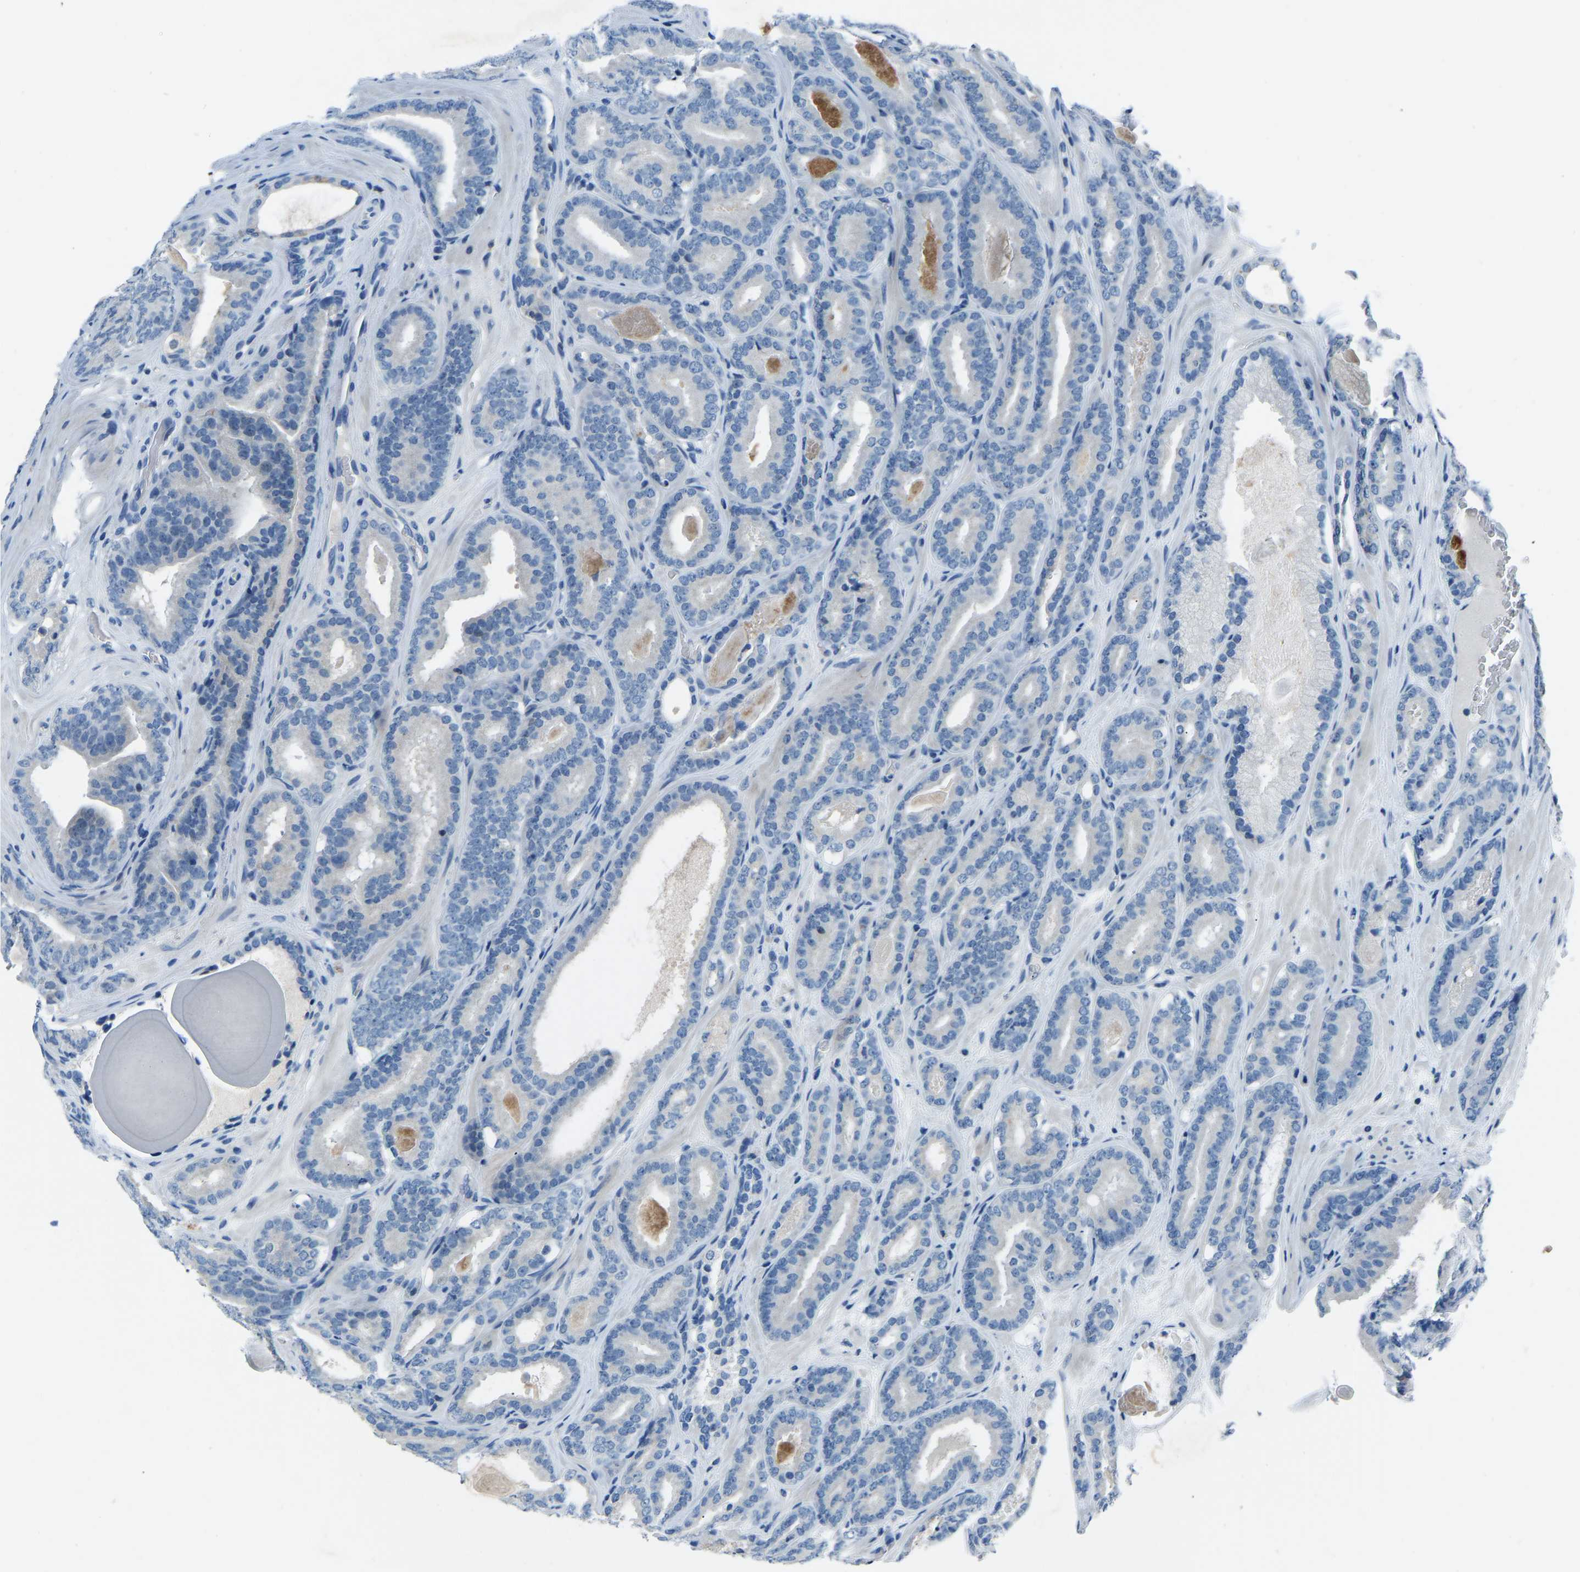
{"staining": {"intensity": "negative", "quantity": "none", "location": "none"}, "tissue": "prostate cancer", "cell_type": "Tumor cells", "image_type": "cancer", "snomed": [{"axis": "morphology", "description": "Adenocarcinoma, High grade"}, {"axis": "topography", "description": "Prostate"}], "caption": "The image displays no significant positivity in tumor cells of prostate adenocarcinoma (high-grade).", "gene": "XIRP1", "patient": {"sex": "male", "age": 60}}